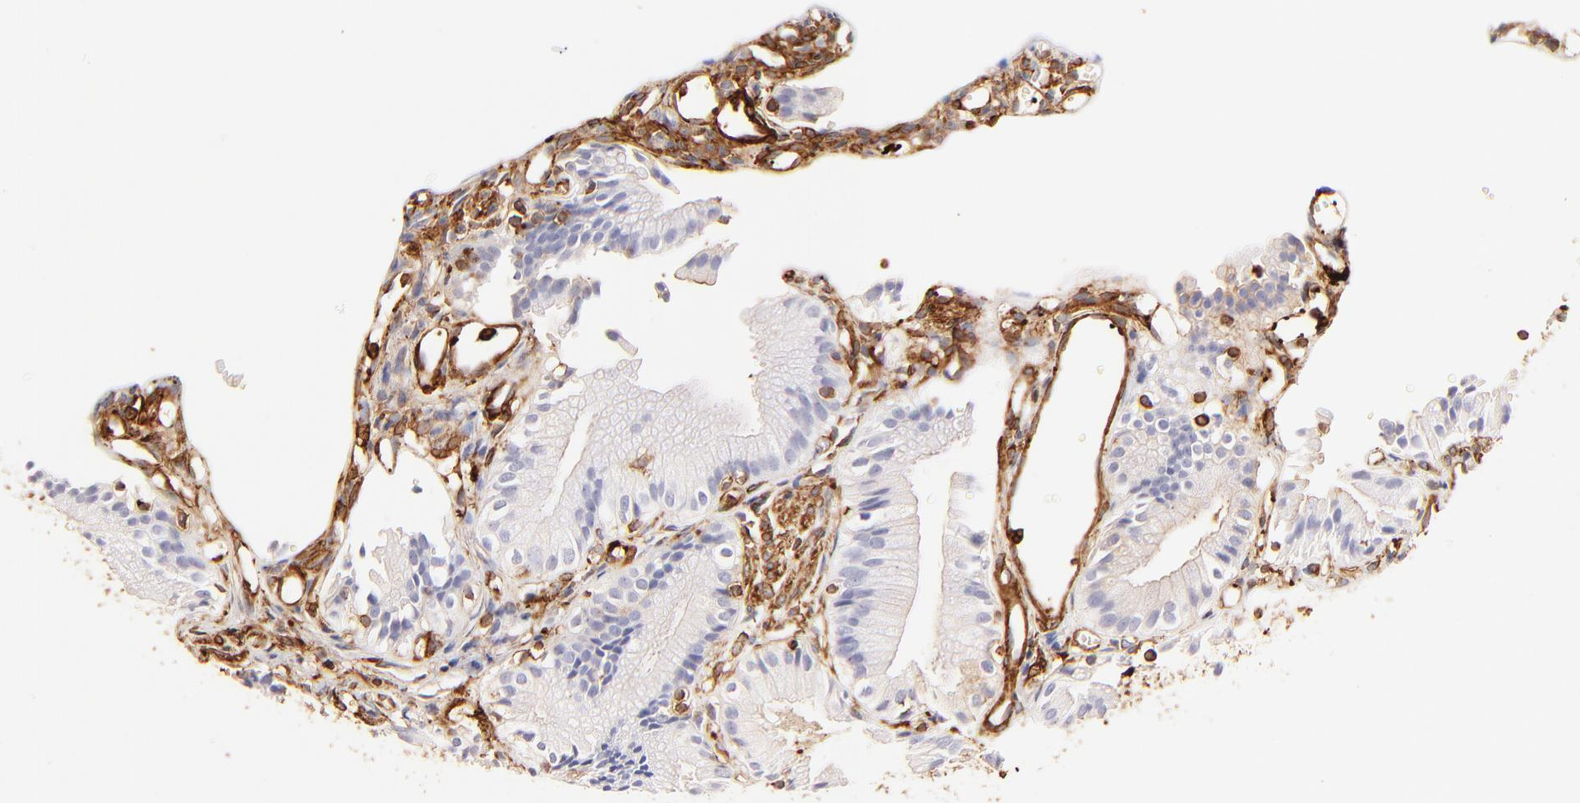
{"staining": {"intensity": "negative", "quantity": "none", "location": "none"}, "tissue": "gallbladder", "cell_type": "Glandular cells", "image_type": "normal", "snomed": [{"axis": "morphology", "description": "Normal tissue, NOS"}, {"axis": "topography", "description": "Gallbladder"}], "caption": "Immunohistochemistry (IHC) of benign human gallbladder demonstrates no positivity in glandular cells. (IHC, brightfield microscopy, high magnification).", "gene": "FLNA", "patient": {"sex": "male", "age": 65}}